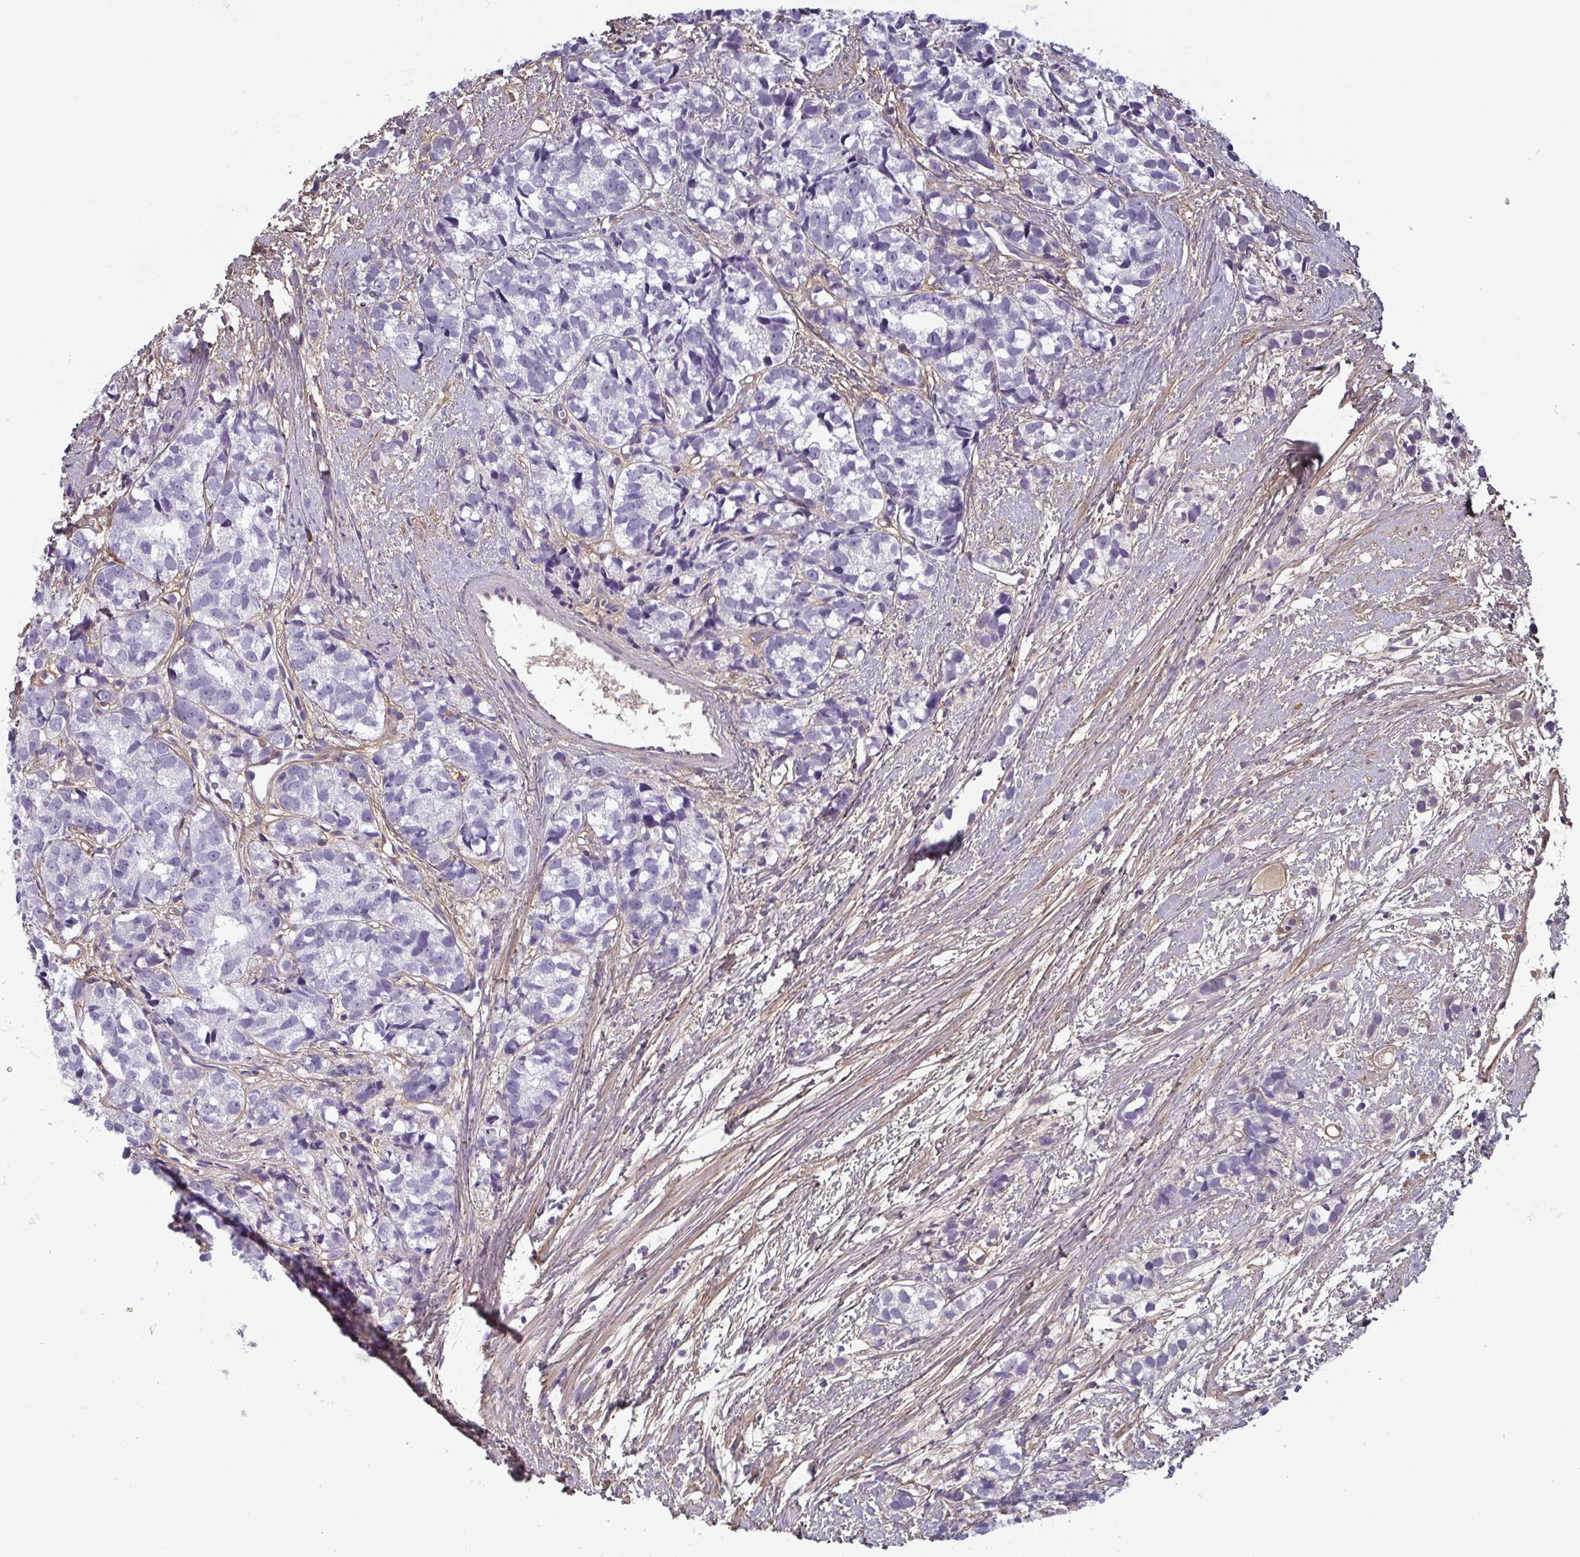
{"staining": {"intensity": "negative", "quantity": "none", "location": "none"}, "tissue": "prostate cancer", "cell_type": "Tumor cells", "image_type": "cancer", "snomed": [{"axis": "morphology", "description": "Adenocarcinoma, High grade"}, {"axis": "topography", "description": "Prostate"}], "caption": "The histopathology image displays no significant staining in tumor cells of adenocarcinoma (high-grade) (prostate).", "gene": "ECM1", "patient": {"sex": "male", "age": 77}}